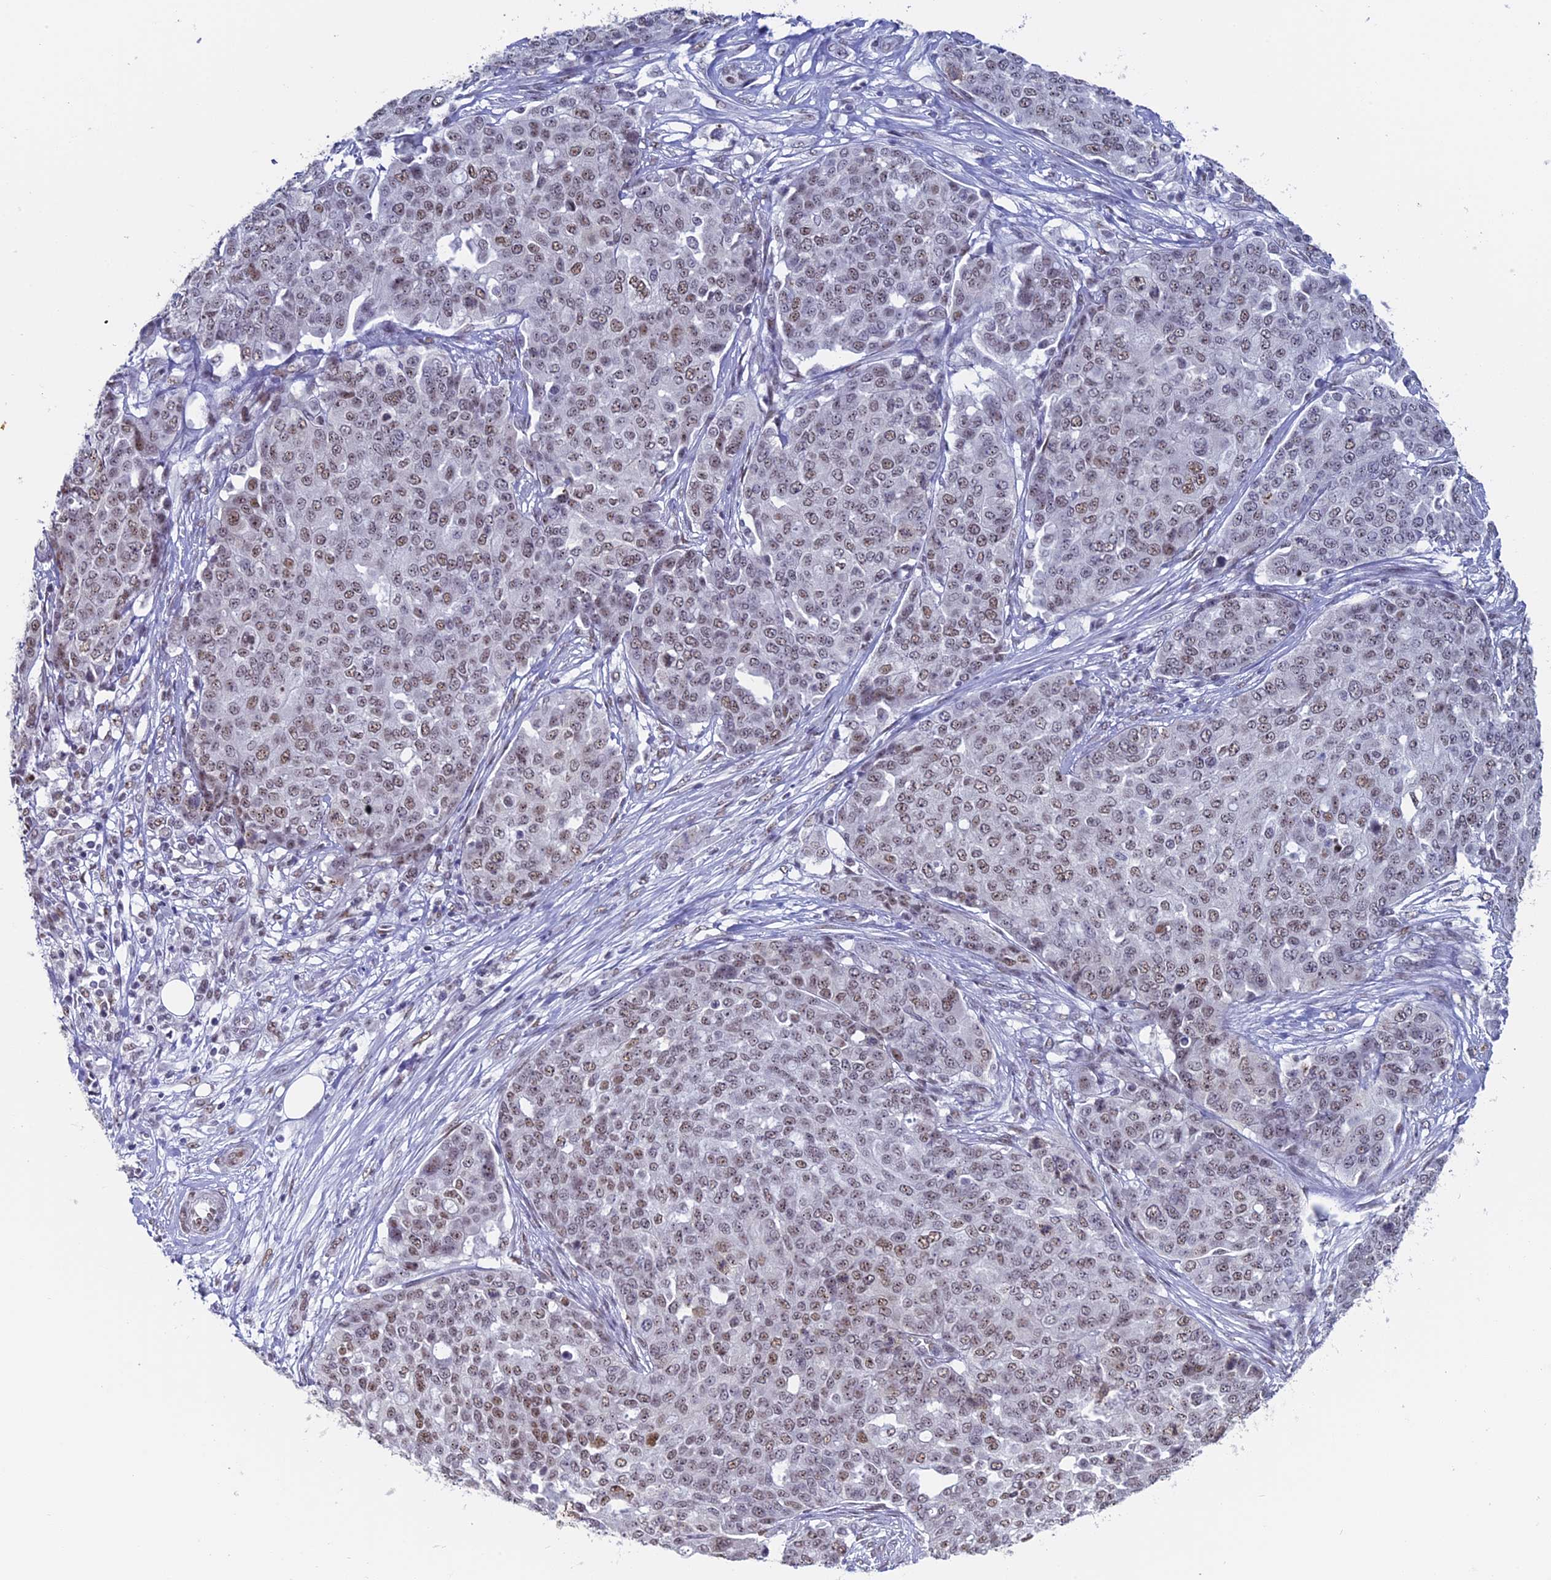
{"staining": {"intensity": "moderate", "quantity": "25%-75%", "location": "nuclear"}, "tissue": "ovarian cancer", "cell_type": "Tumor cells", "image_type": "cancer", "snomed": [{"axis": "morphology", "description": "Cystadenocarcinoma, serous, NOS"}, {"axis": "topography", "description": "Soft tissue"}, {"axis": "topography", "description": "Ovary"}], "caption": "Tumor cells reveal medium levels of moderate nuclear staining in about 25%-75% of cells in ovarian serous cystadenocarcinoma.", "gene": "CD2BP2", "patient": {"sex": "female", "age": 57}}